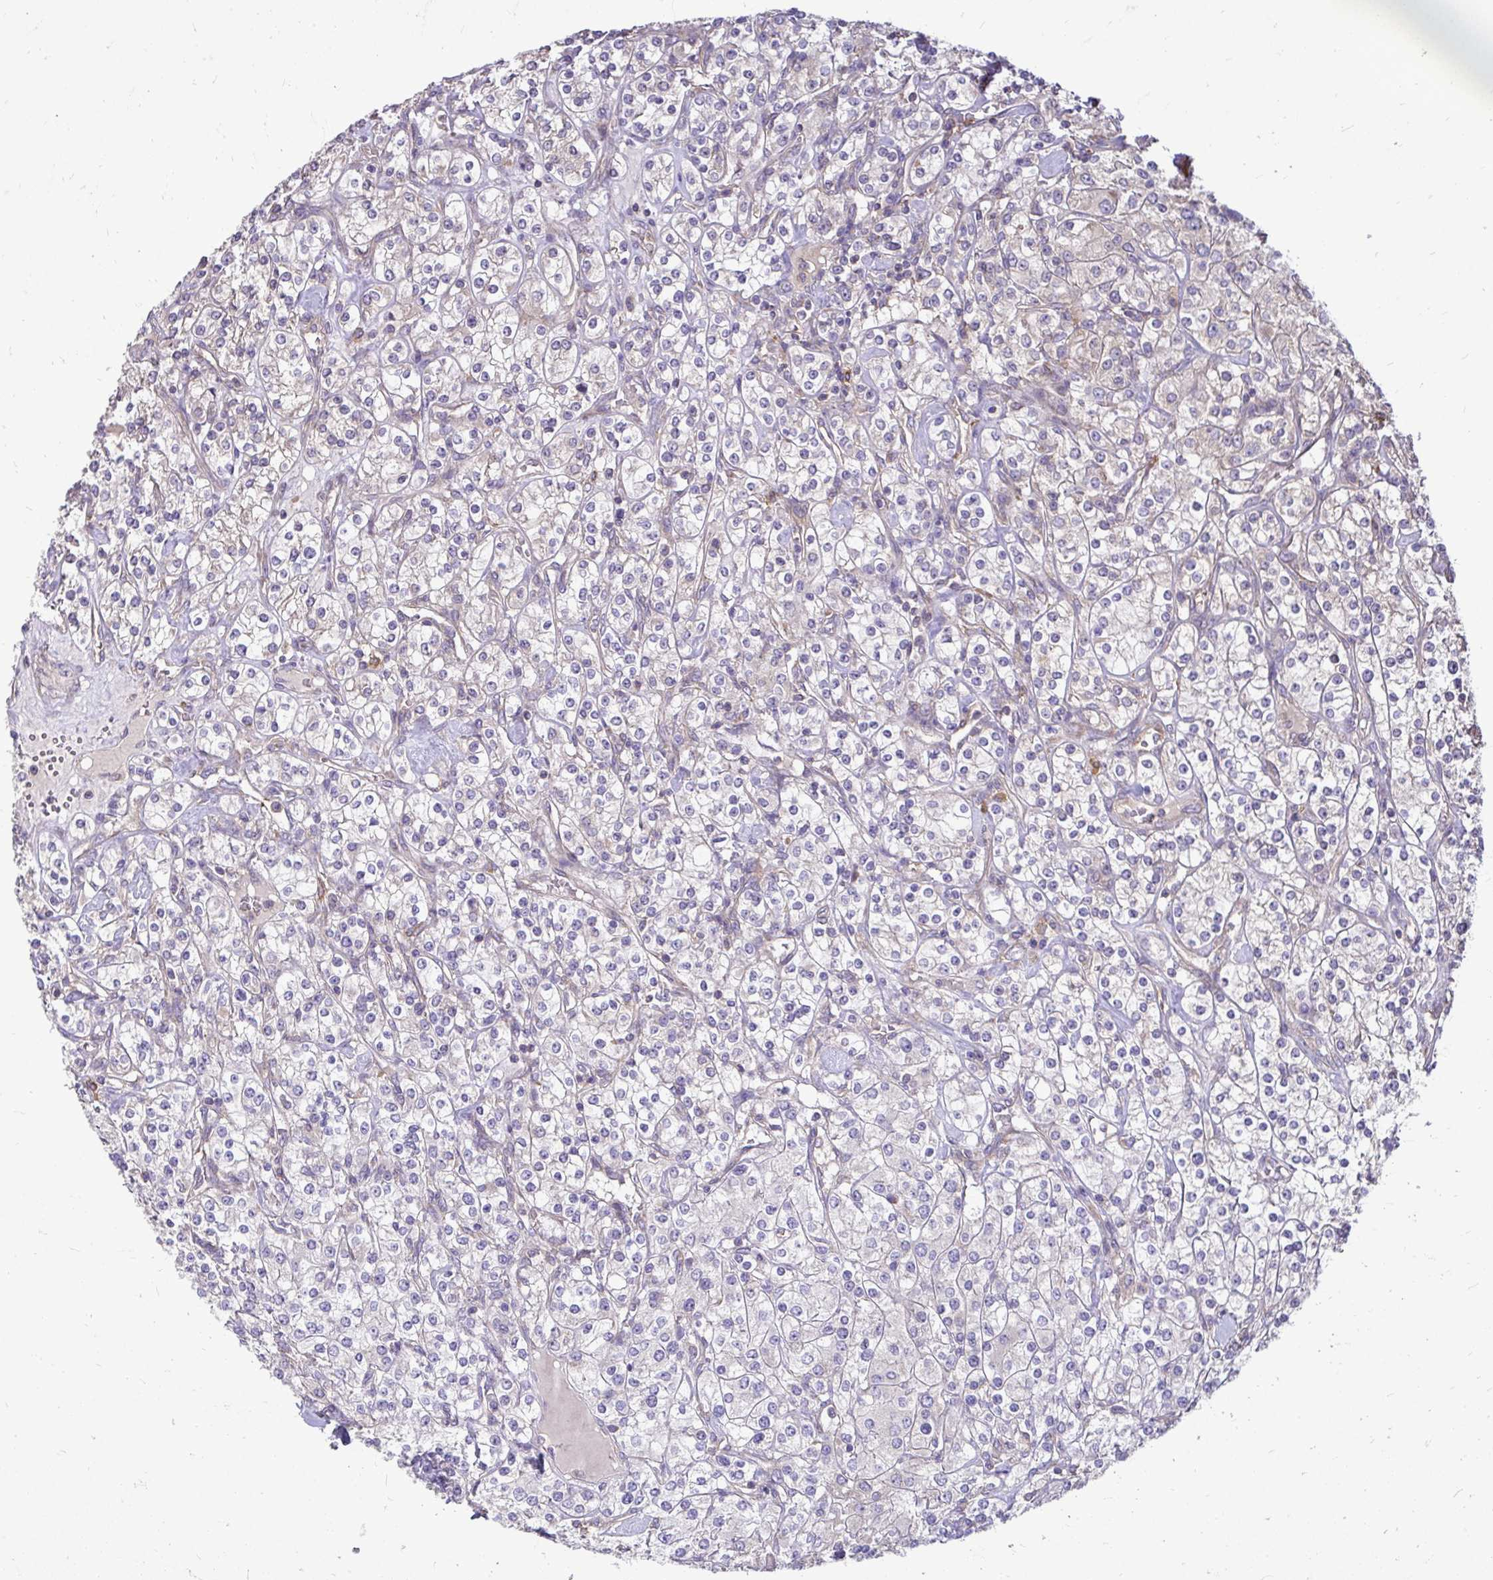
{"staining": {"intensity": "weak", "quantity": "<25%", "location": "cytoplasmic/membranous"}, "tissue": "renal cancer", "cell_type": "Tumor cells", "image_type": "cancer", "snomed": [{"axis": "morphology", "description": "Adenocarcinoma, NOS"}, {"axis": "topography", "description": "Kidney"}], "caption": "Immunohistochemistry photomicrograph of adenocarcinoma (renal) stained for a protein (brown), which demonstrates no positivity in tumor cells.", "gene": "FMR1", "patient": {"sex": "male", "age": 77}}